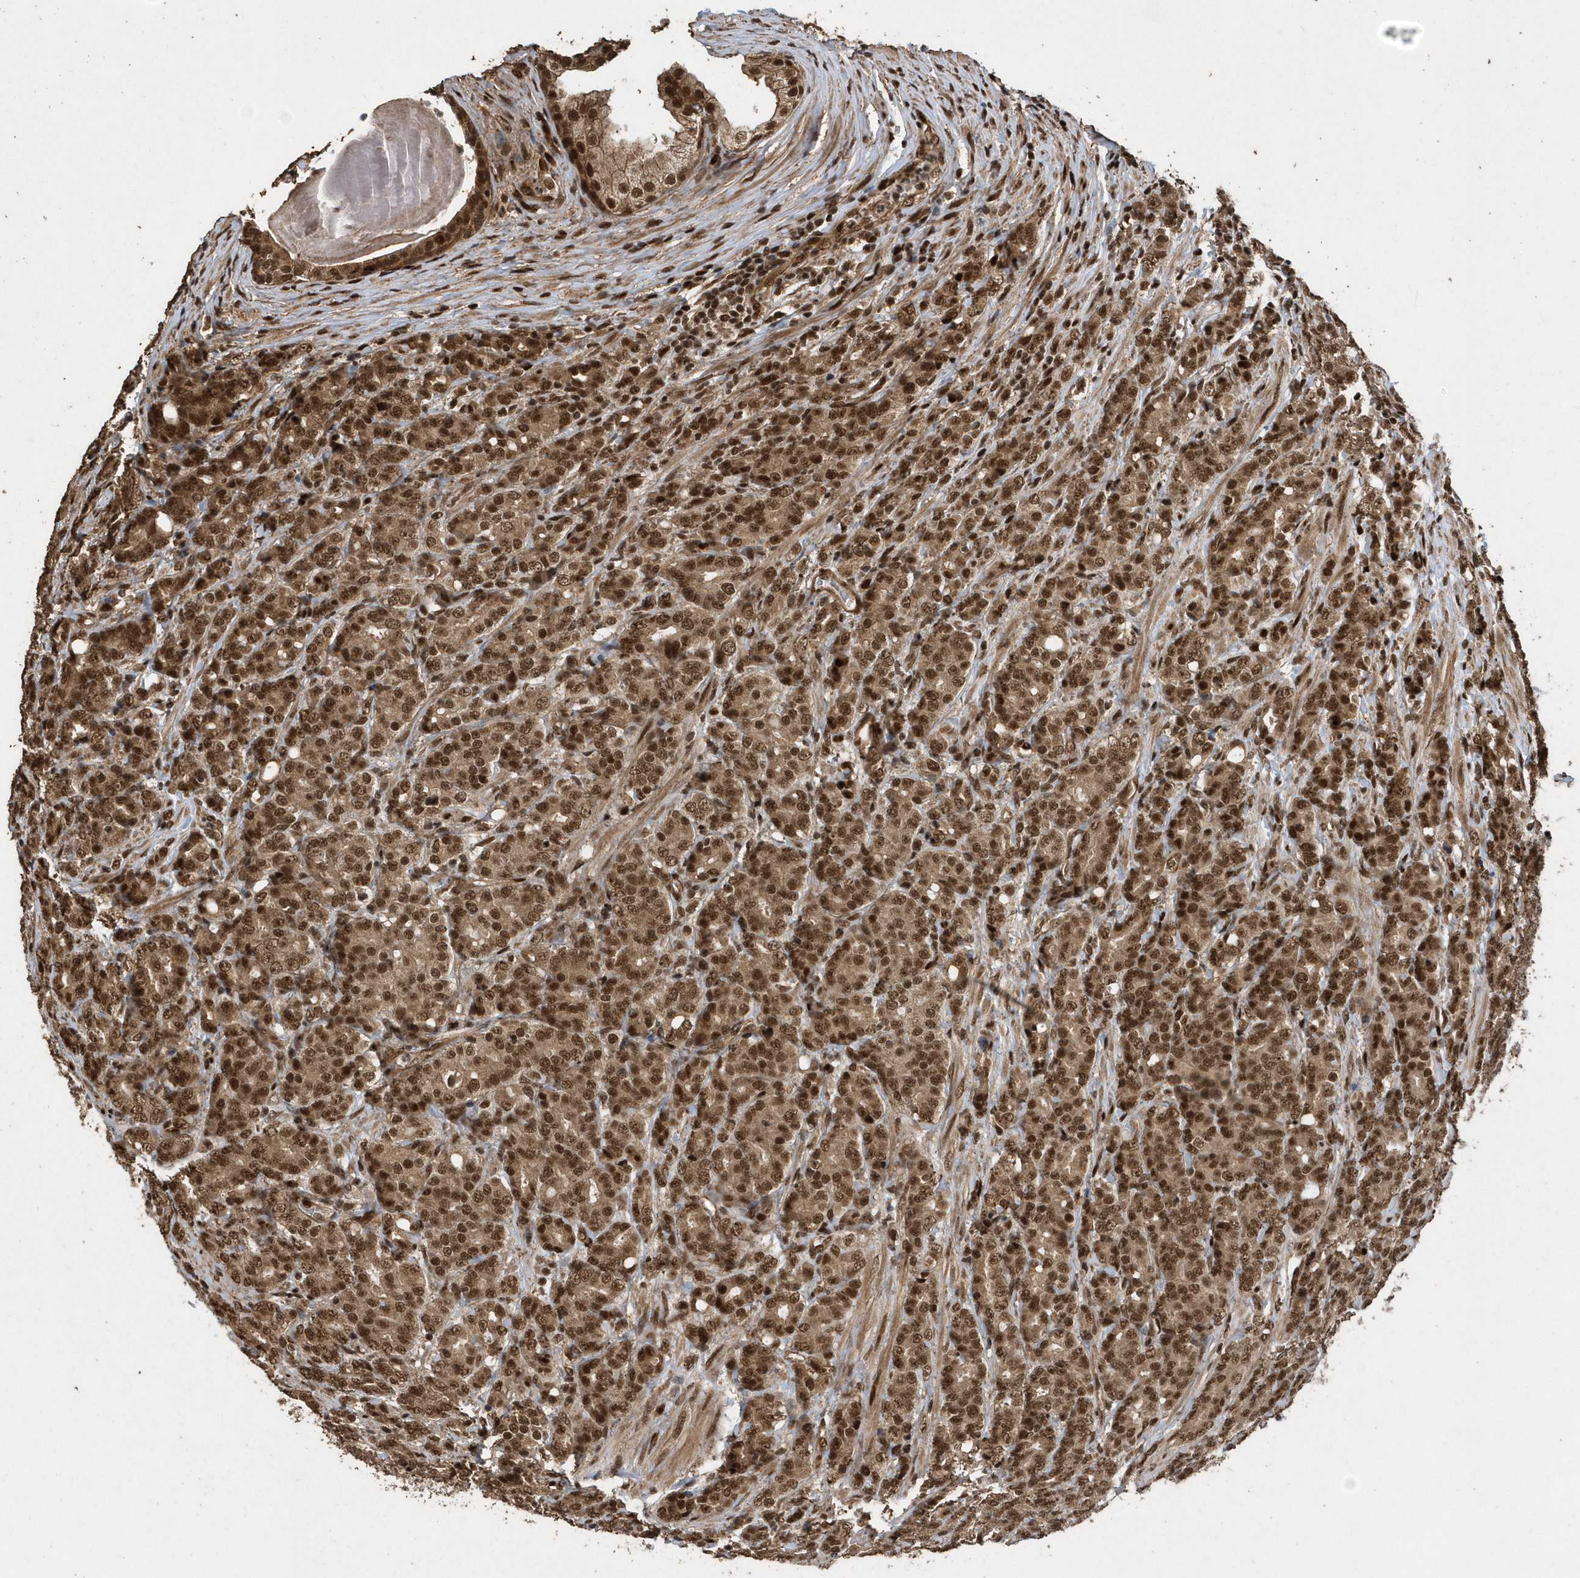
{"staining": {"intensity": "strong", "quantity": ">75%", "location": "cytoplasmic/membranous,nuclear"}, "tissue": "prostate cancer", "cell_type": "Tumor cells", "image_type": "cancer", "snomed": [{"axis": "morphology", "description": "Adenocarcinoma, High grade"}, {"axis": "topography", "description": "Prostate"}], "caption": "High-power microscopy captured an IHC micrograph of prostate adenocarcinoma (high-grade), revealing strong cytoplasmic/membranous and nuclear expression in approximately >75% of tumor cells. (Stains: DAB in brown, nuclei in blue, Microscopy: brightfield microscopy at high magnification).", "gene": "INTS12", "patient": {"sex": "male", "age": 62}}